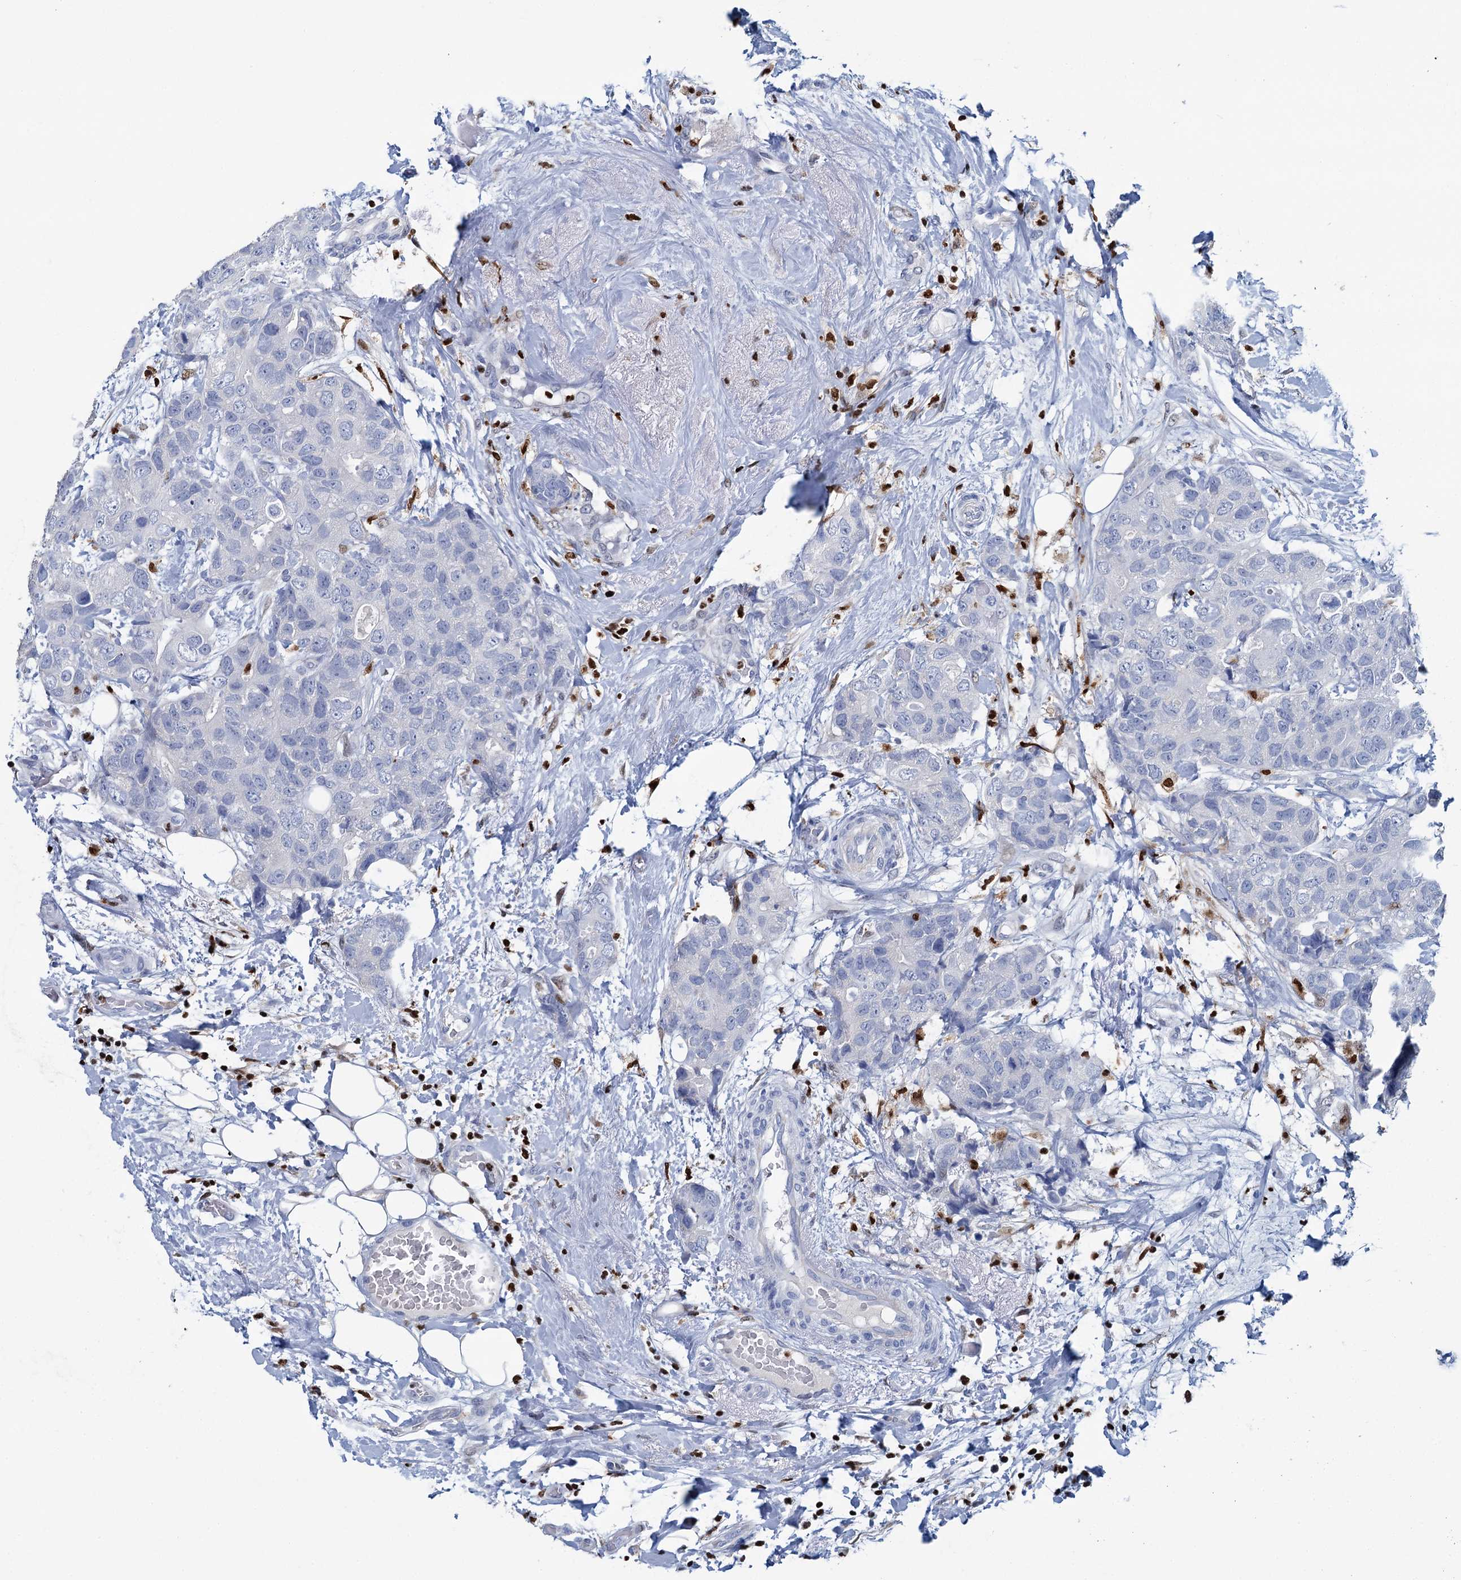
{"staining": {"intensity": "negative", "quantity": "none", "location": "none"}, "tissue": "breast cancer", "cell_type": "Tumor cells", "image_type": "cancer", "snomed": [{"axis": "morphology", "description": "Duct carcinoma"}, {"axis": "topography", "description": "Breast"}], "caption": "IHC of human intraductal carcinoma (breast) displays no positivity in tumor cells.", "gene": "CELF2", "patient": {"sex": "female", "age": 62}}